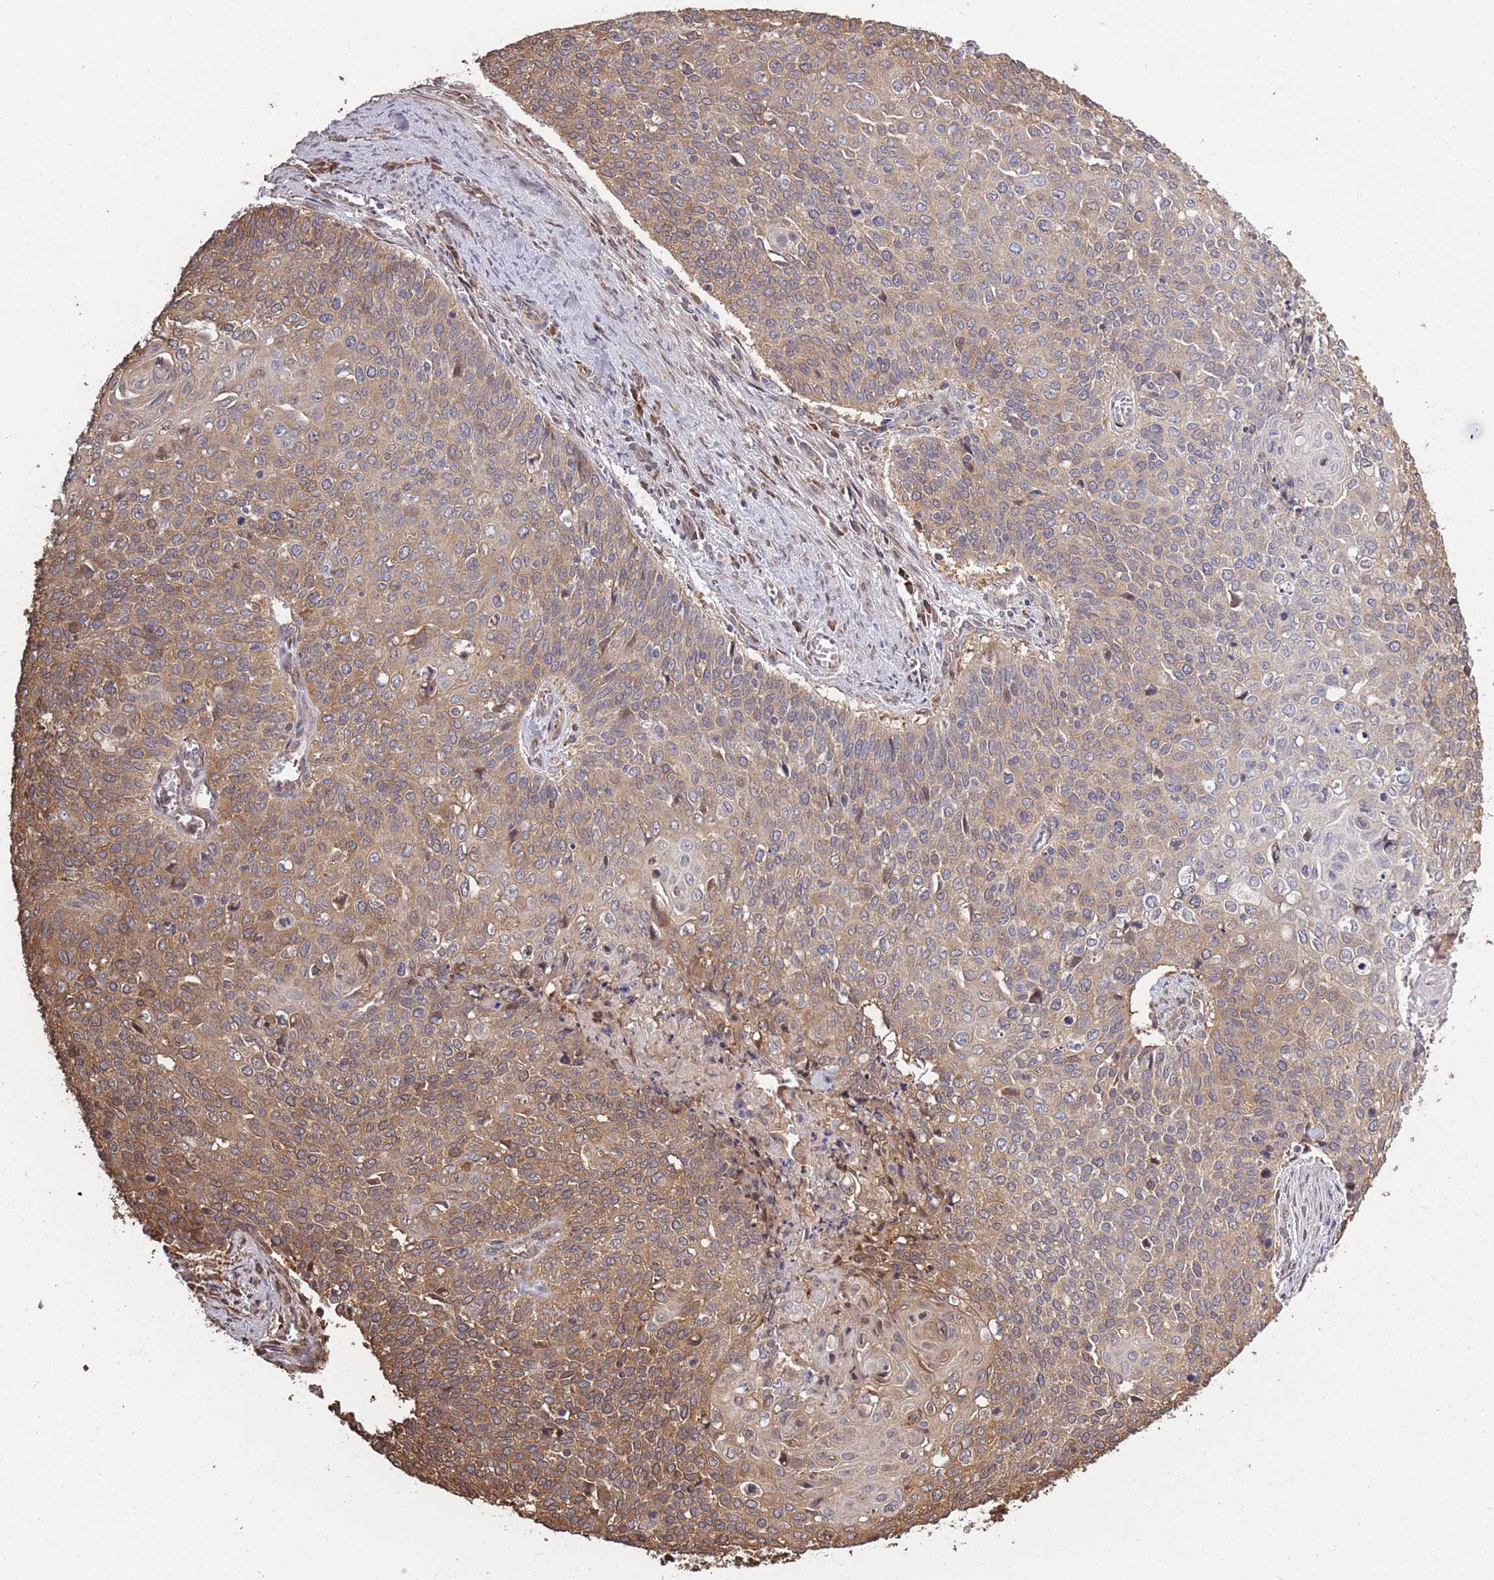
{"staining": {"intensity": "moderate", "quantity": "25%-75%", "location": "cytoplasmic/membranous"}, "tissue": "cervical cancer", "cell_type": "Tumor cells", "image_type": "cancer", "snomed": [{"axis": "morphology", "description": "Squamous cell carcinoma, NOS"}, {"axis": "topography", "description": "Cervix"}], "caption": "Tumor cells display medium levels of moderate cytoplasmic/membranous expression in about 25%-75% of cells in human cervical squamous cell carcinoma. (brown staining indicates protein expression, while blue staining denotes nuclei).", "gene": "ARL13B", "patient": {"sex": "female", "age": 39}}